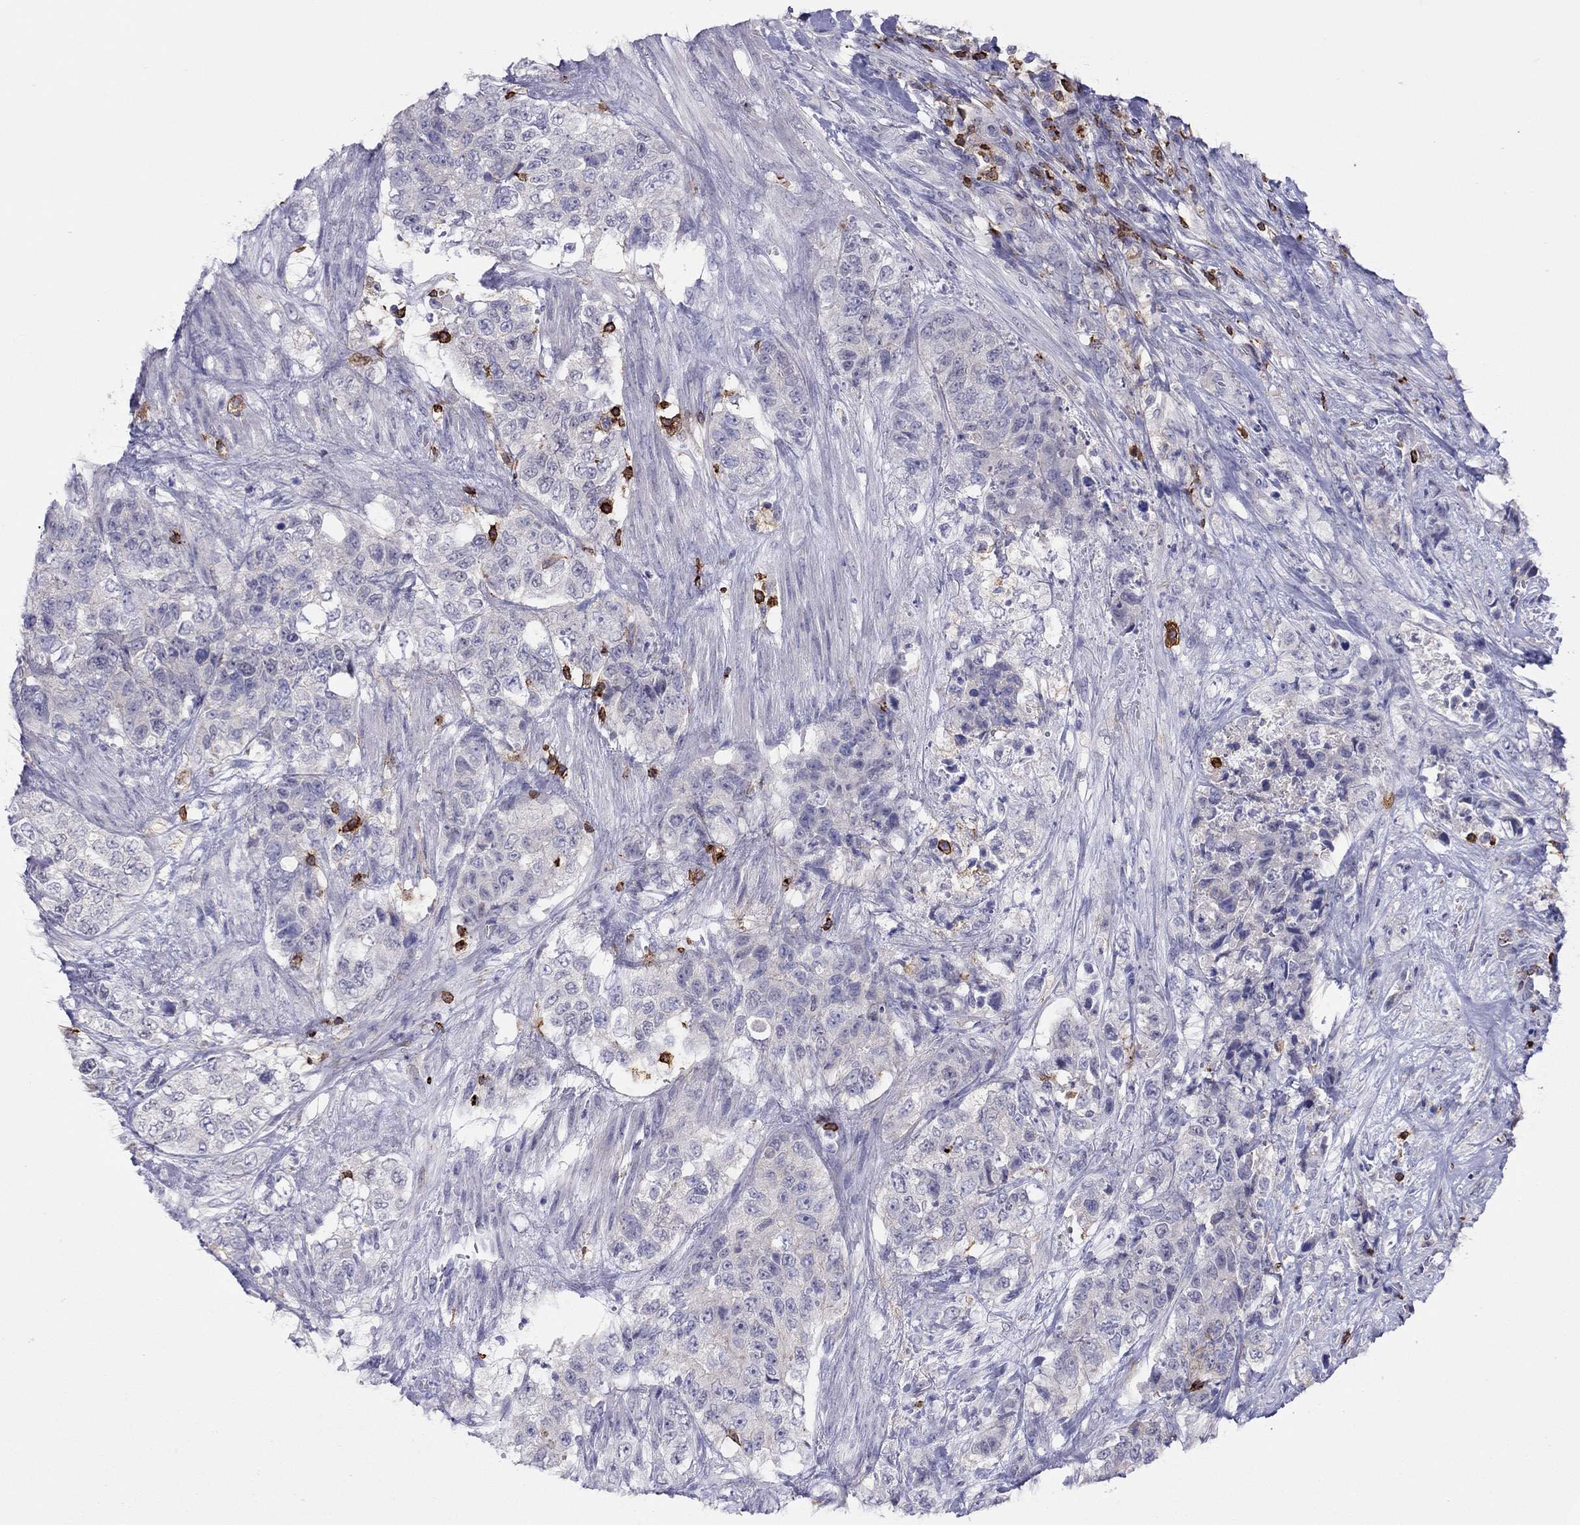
{"staining": {"intensity": "negative", "quantity": "none", "location": "none"}, "tissue": "urothelial cancer", "cell_type": "Tumor cells", "image_type": "cancer", "snomed": [{"axis": "morphology", "description": "Urothelial carcinoma, High grade"}, {"axis": "topography", "description": "Urinary bladder"}], "caption": "A high-resolution micrograph shows IHC staining of urothelial cancer, which shows no significant expression in tumor cells. Brightfield microscopy of immunohistochemistry stained with DAB (3,3'-diaminobenzidine) (brown) and hematoxylin (blue), captured at high magnification.", "gene": "MND1", "patient": {"sex": "female", "age": 78}}